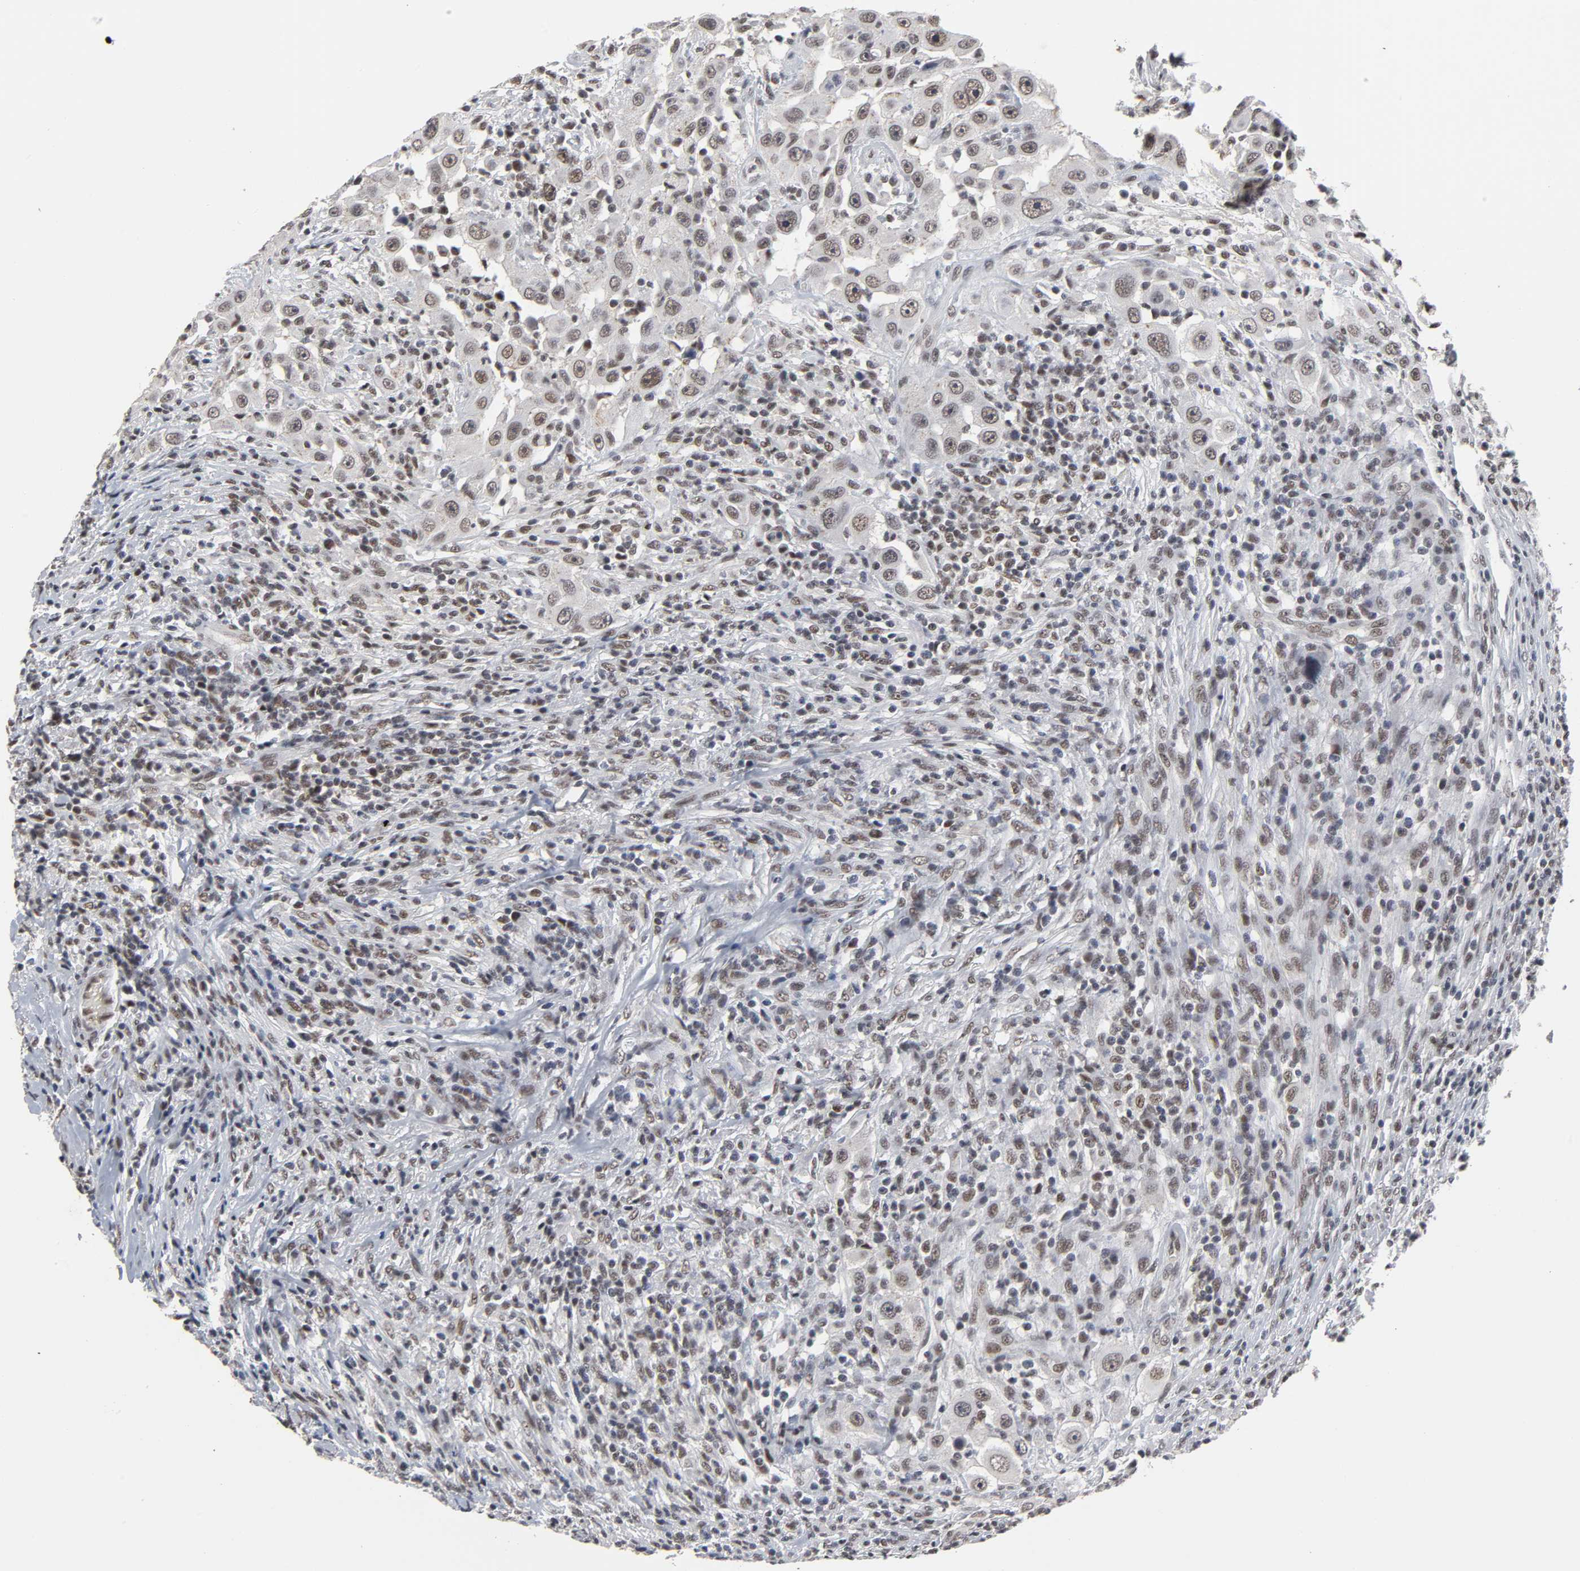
{"staining": {"intensity": "weak", "quantity": ">75%", "location": "nuclear"}, "tissue": "head and neck cancer", "cell_type": "Tumor cells", "image_type": "cancer", "snomed": [{"axis": "morphology", "description": "Carcinoma, NOS"}, {"axis": "topography", "description": "Head-Neck"}], "caption": "Protein expression analysis of head and neck cancer (carcinoma) shows weak nuclear staining in about >75% of tumor cells. Nuclei are stained in blue.", "gene": "TRIM33", "patient": {"sex": "male", "age": 87}}